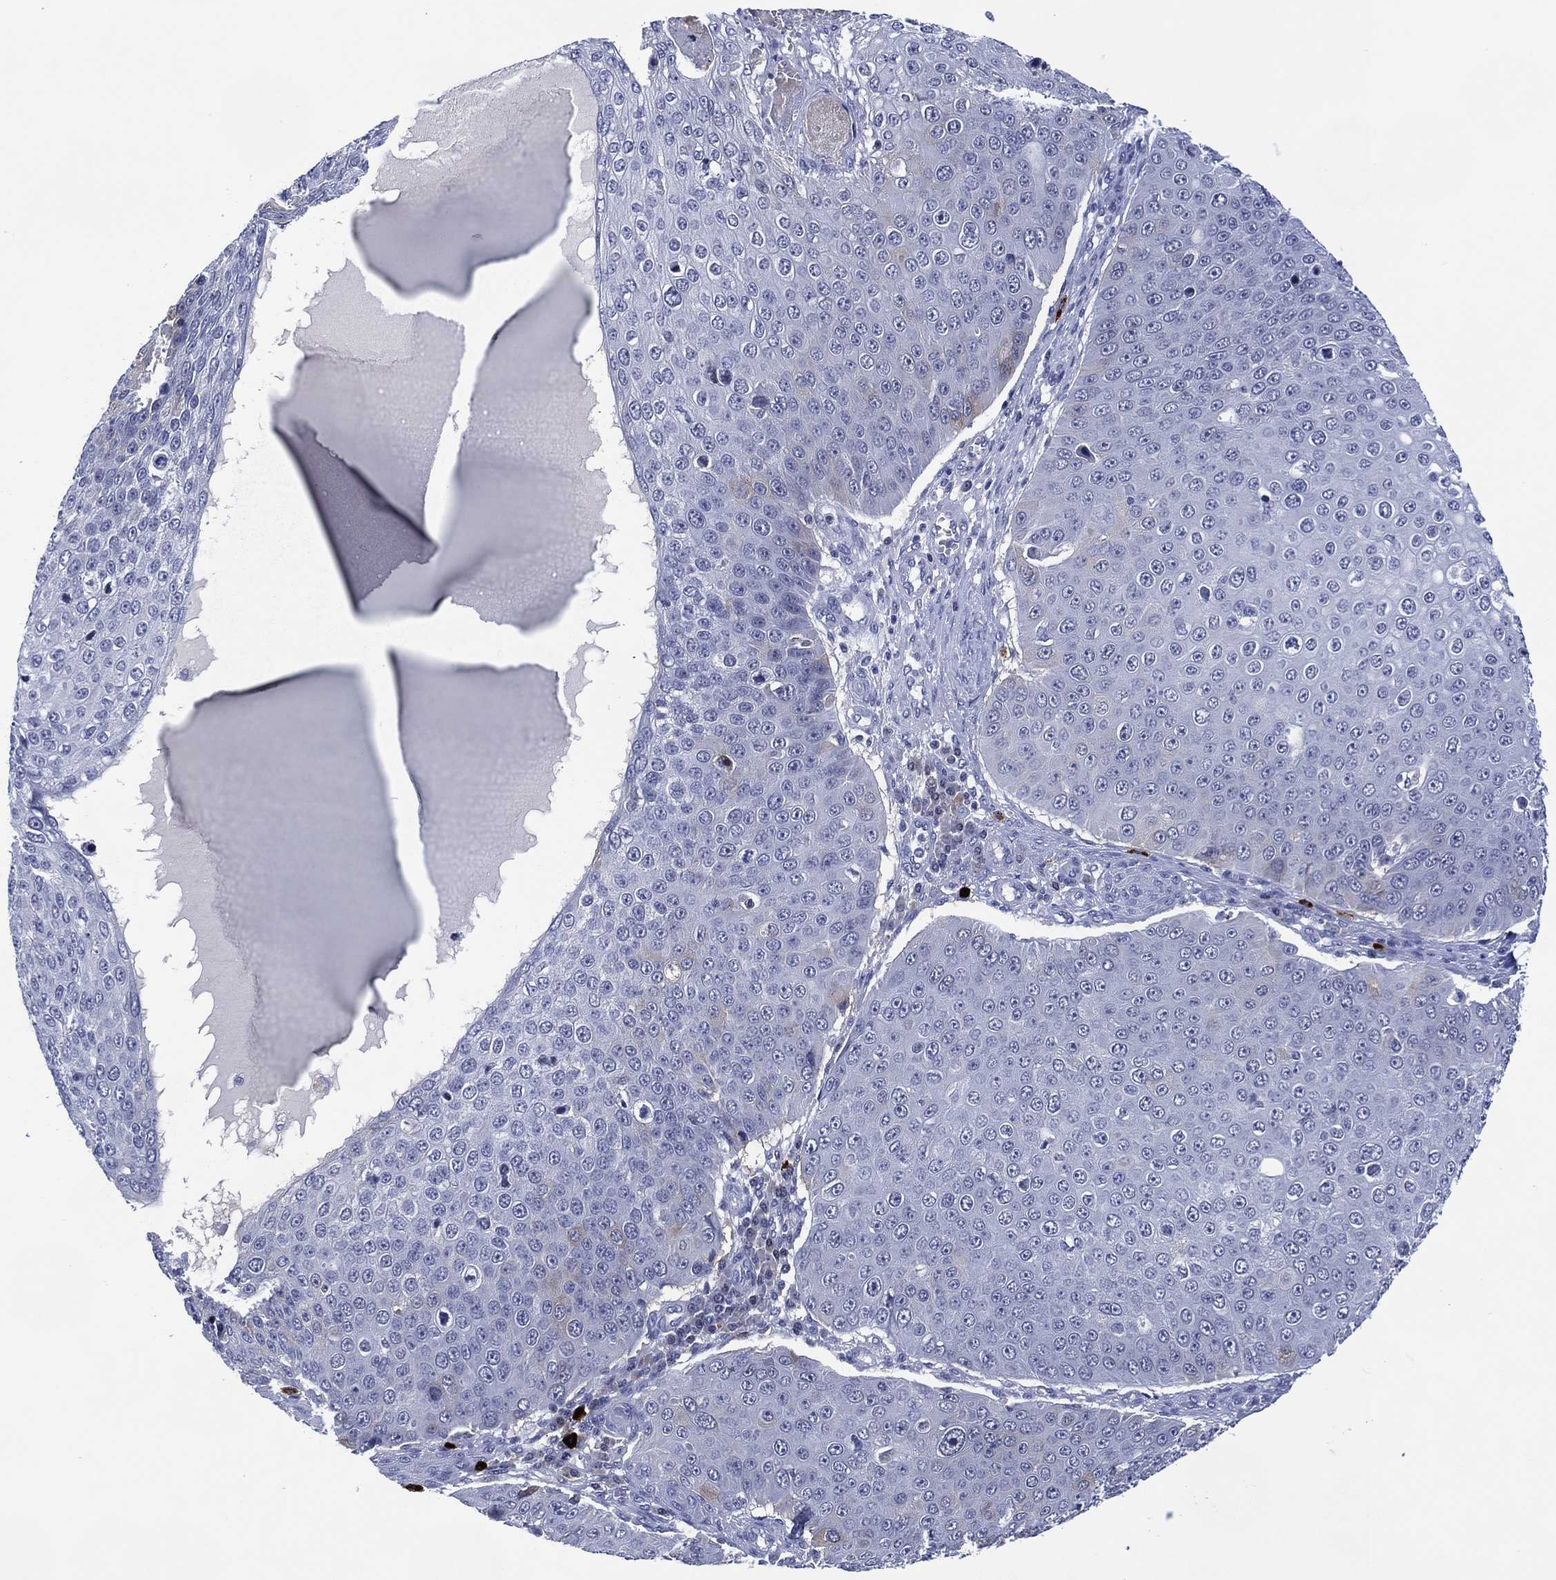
{"staining": {"intensity": "negative", "quantity": "none", "location": "none"}, "tissue": "skin cancer", "cell_type": "Tumor cells", "image_type": "cancer", "snomed": [{"axis": "morphology", "description": "Squamous cell carcinoma, NOS"}, {"axis": "topography", "description": "Skin"}], "caption": "Tumor cells are negative for protein expression in human squamous cell carcinoma (skin). (DAB IHC visualized using brightfield microscopy, high magnification).", "gene": "USP26", "patient": {"sex": "male", "age": 71}}